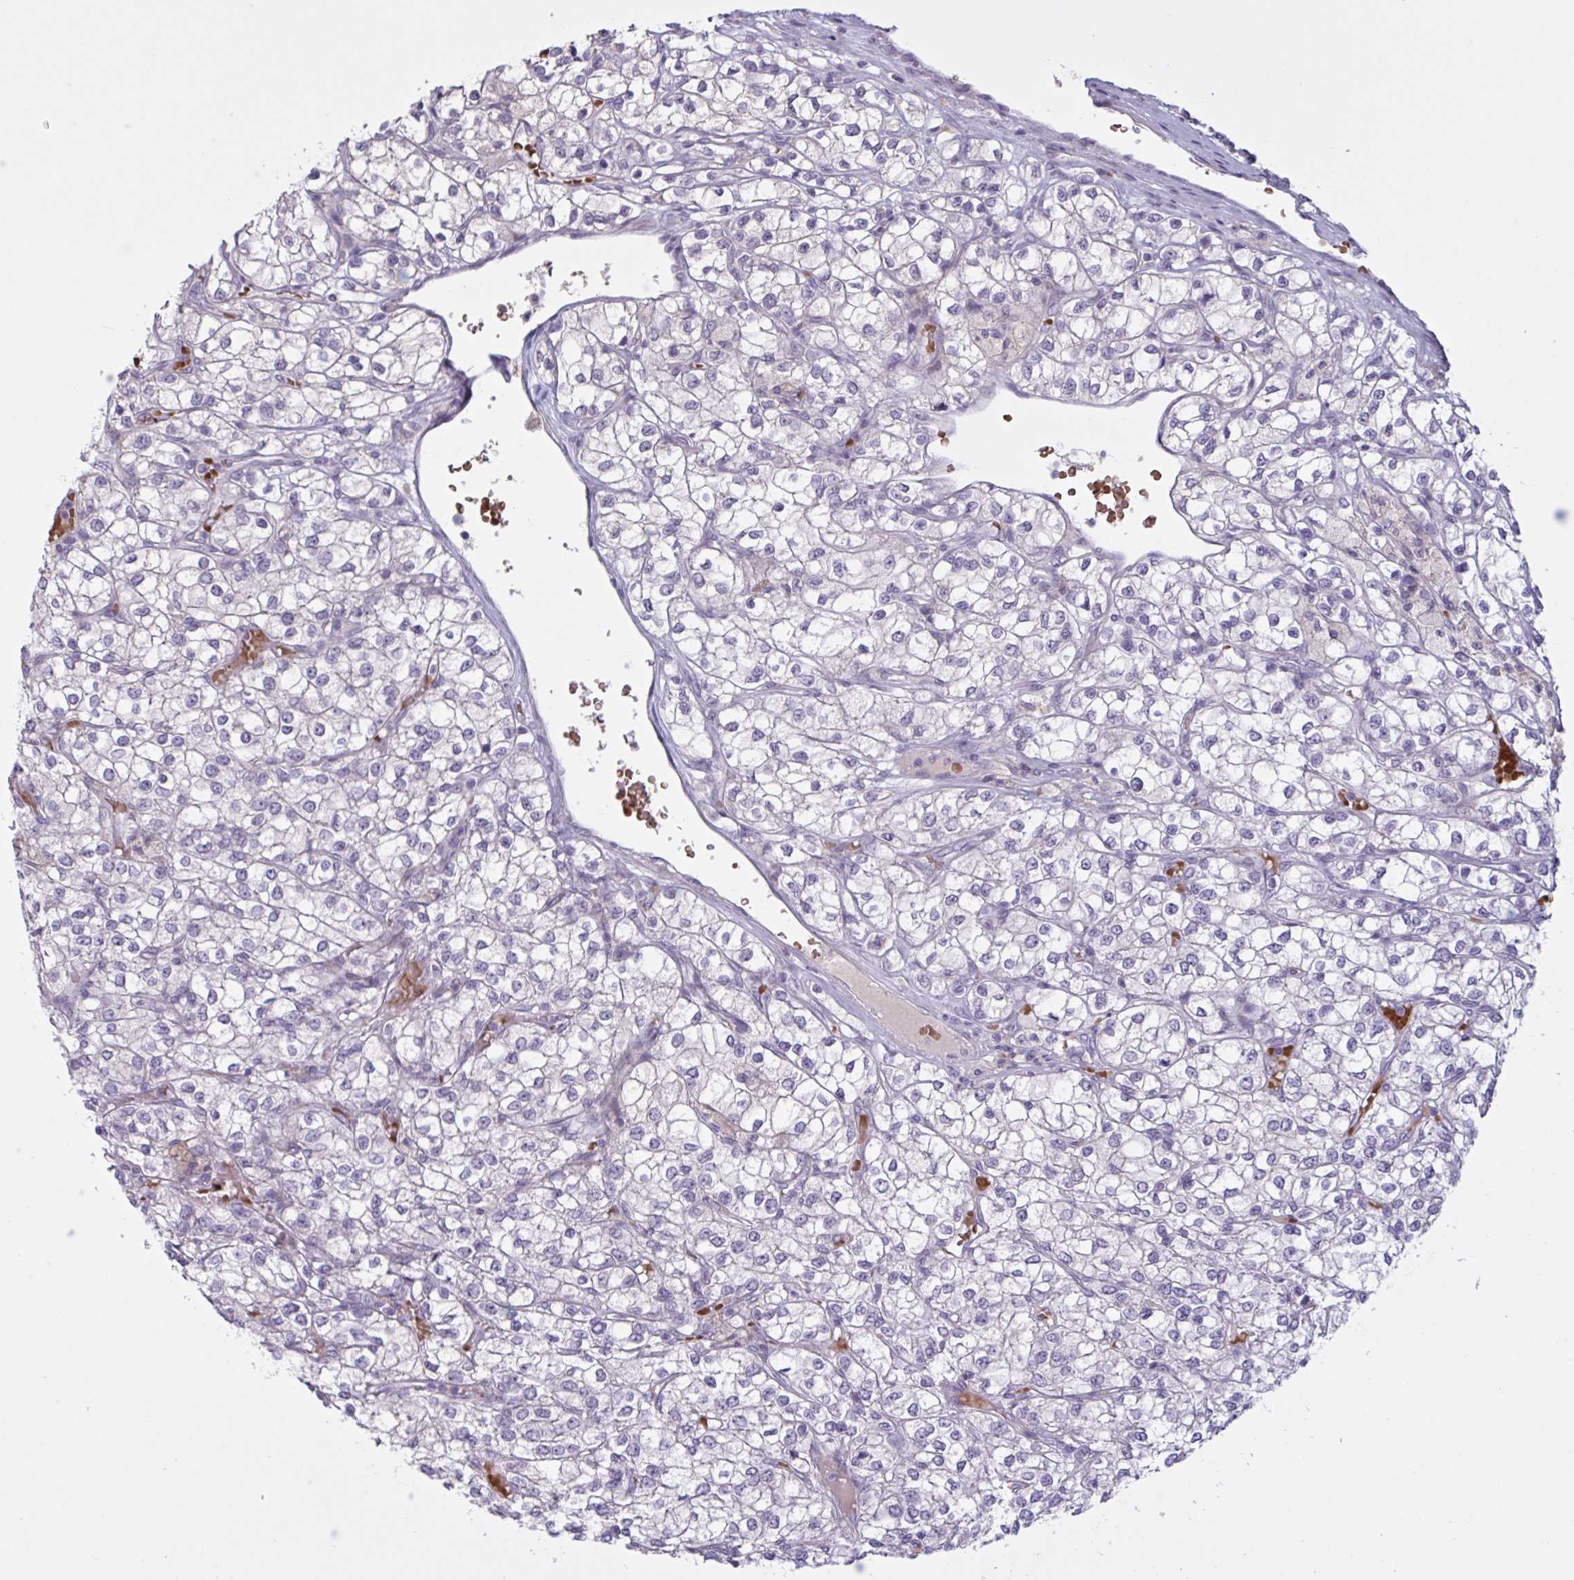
{"staining": {"intensity": "negative", "quantity": "none", "location": "none"}, "tissue": "renal cancer", "cell_type": "Tumor cells", "image_type": "cancer", "snomed": [{"axis": "morphology", "description": "Adenocarcinoma, NOS"}, {"axis": "topography", "description": "Kidney"}], "caption": "Renal adenocarcinoma stained for a protein using immunohistochemistry (IHC) demonstrates no expression tumor cells.", "gene": "RFPL4B", "patient": {"sex": "male", "age": 80}}